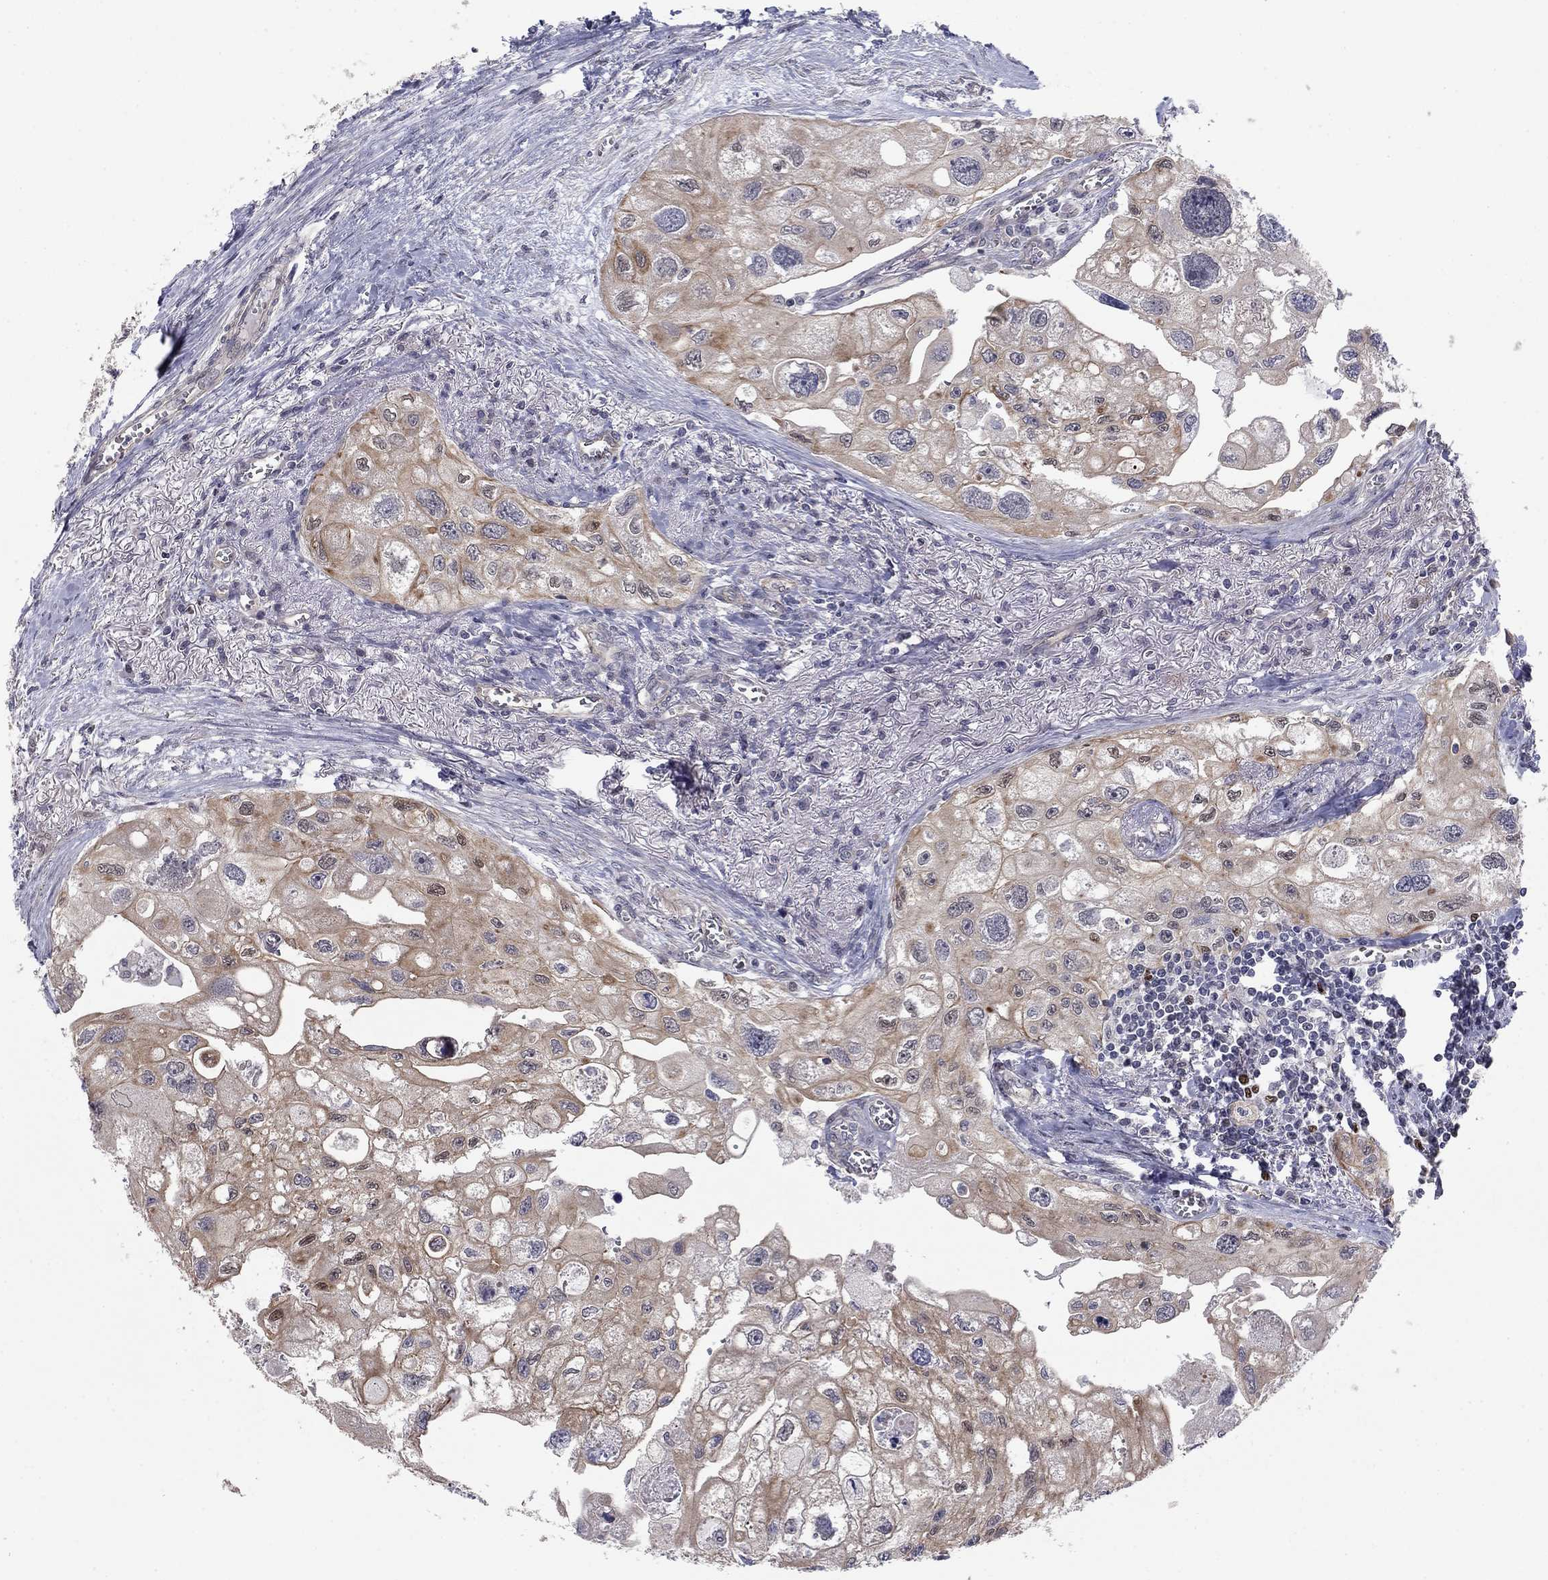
{"staining": {"intensity": "weak", "quantity": ">75%", "location": "cytoplasmic/membranous"}, "tissue": "urothelial cancer", "cell_type": "Tumor cells", "image_type": "cancer", "snomed": [{"axis": "morphology", "description": "Urothelial carcinoma, High grade"}, {"axis": "topography", "description": "Urinary bladder"}], "caption": "A photomicrograph showing weak cytoplasmic/membranous staining in about >75% of tumor cells in high-grade urothelial carcinoma, as visualized by brown immunohistochemical staining.", "gene": "BCL11A", "patient": {"sex": "male", "age": 59}}